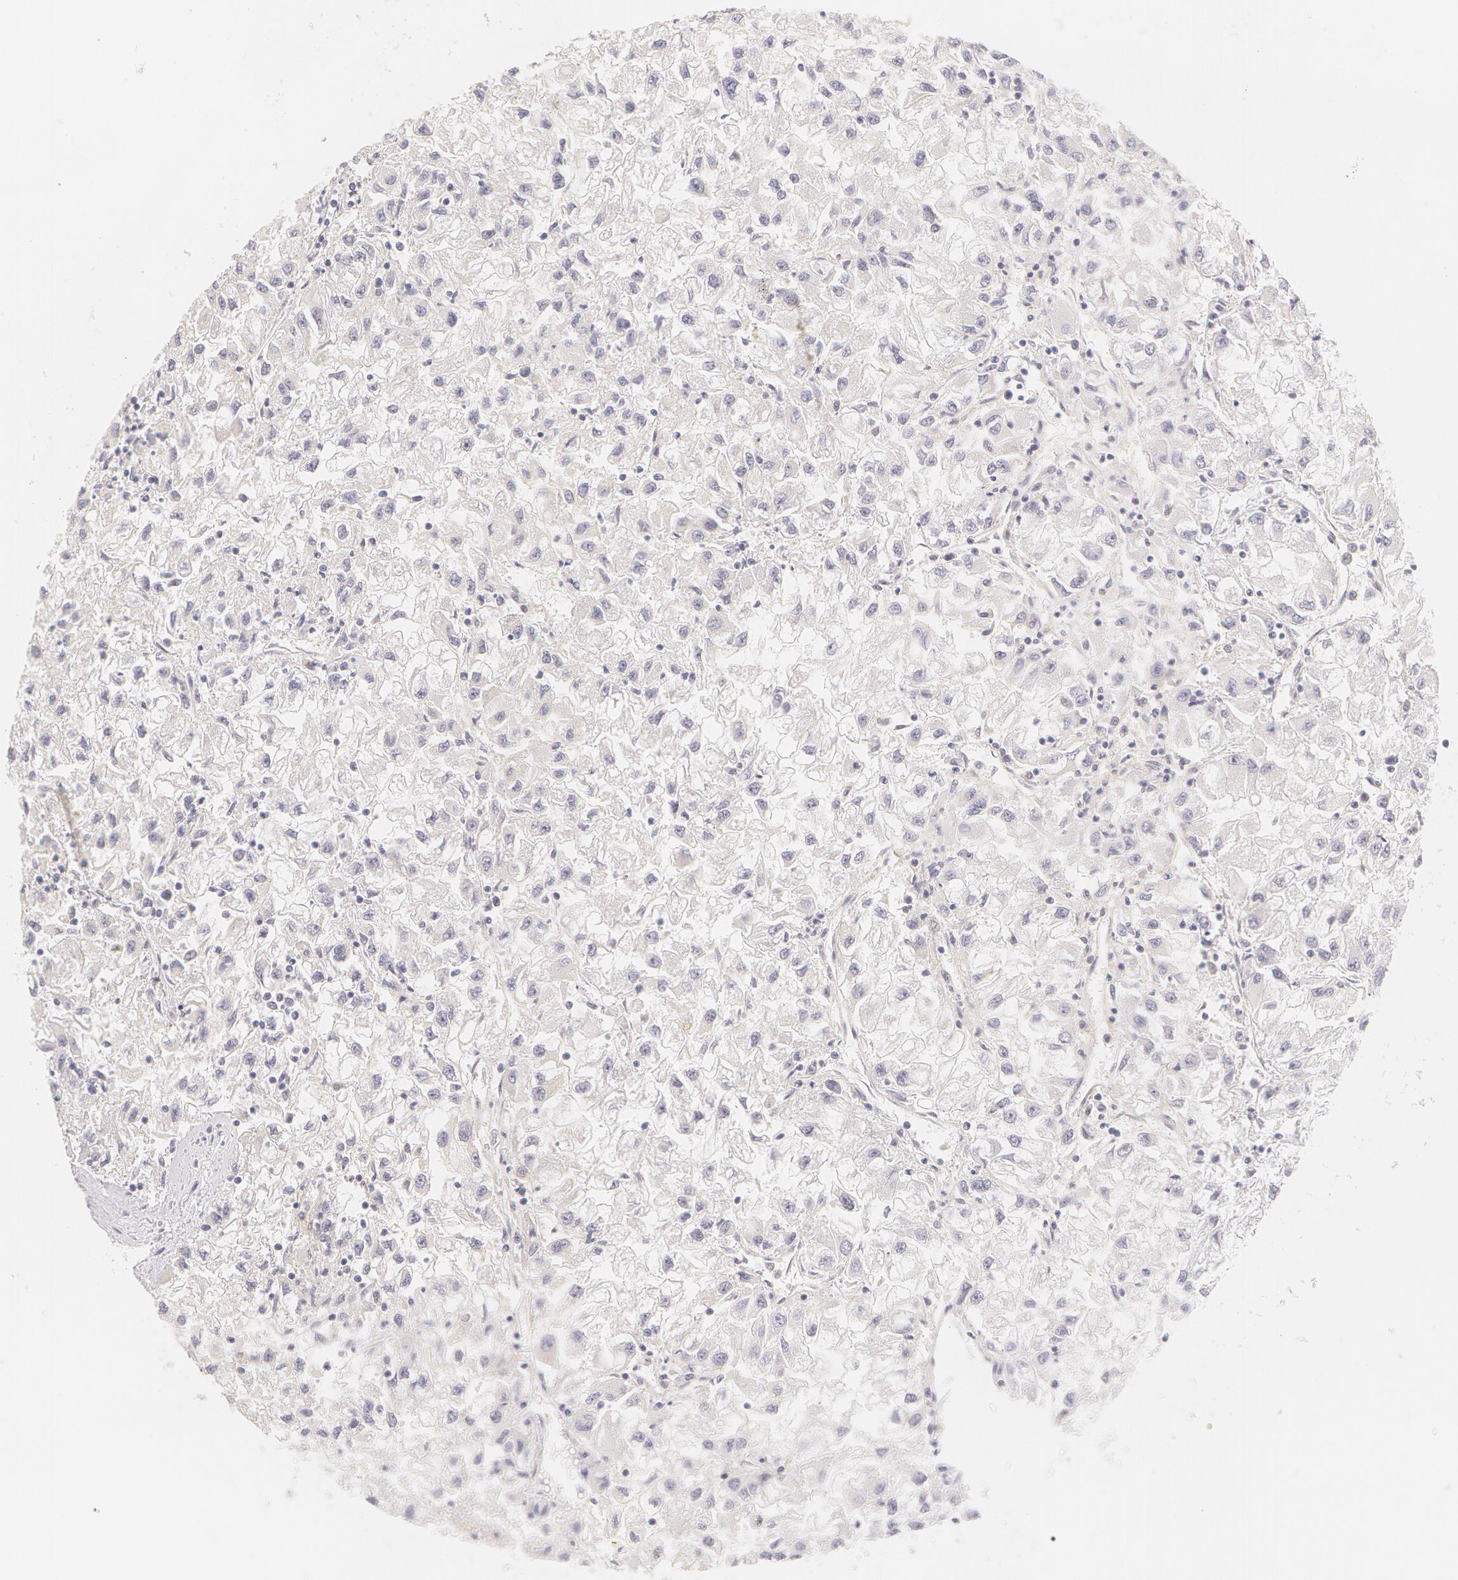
{"staining": {"intensity": "negative", "quantity": "none", "location": "none"}, "tissue": "renal cancer", "cell_type": "Tumor cells", "image_type": "cancer", "snomed": [{"axis": "morphology", "description": "Adenocarcinoma, NOS"}, {"axis": "topography", "description": "Kidney"}], "caption": "Tumor cells show no significant protein staining in renal adenocarcinoma.", "gene": "ZNF597", "patient": {"sex": "male", "age": 59}}